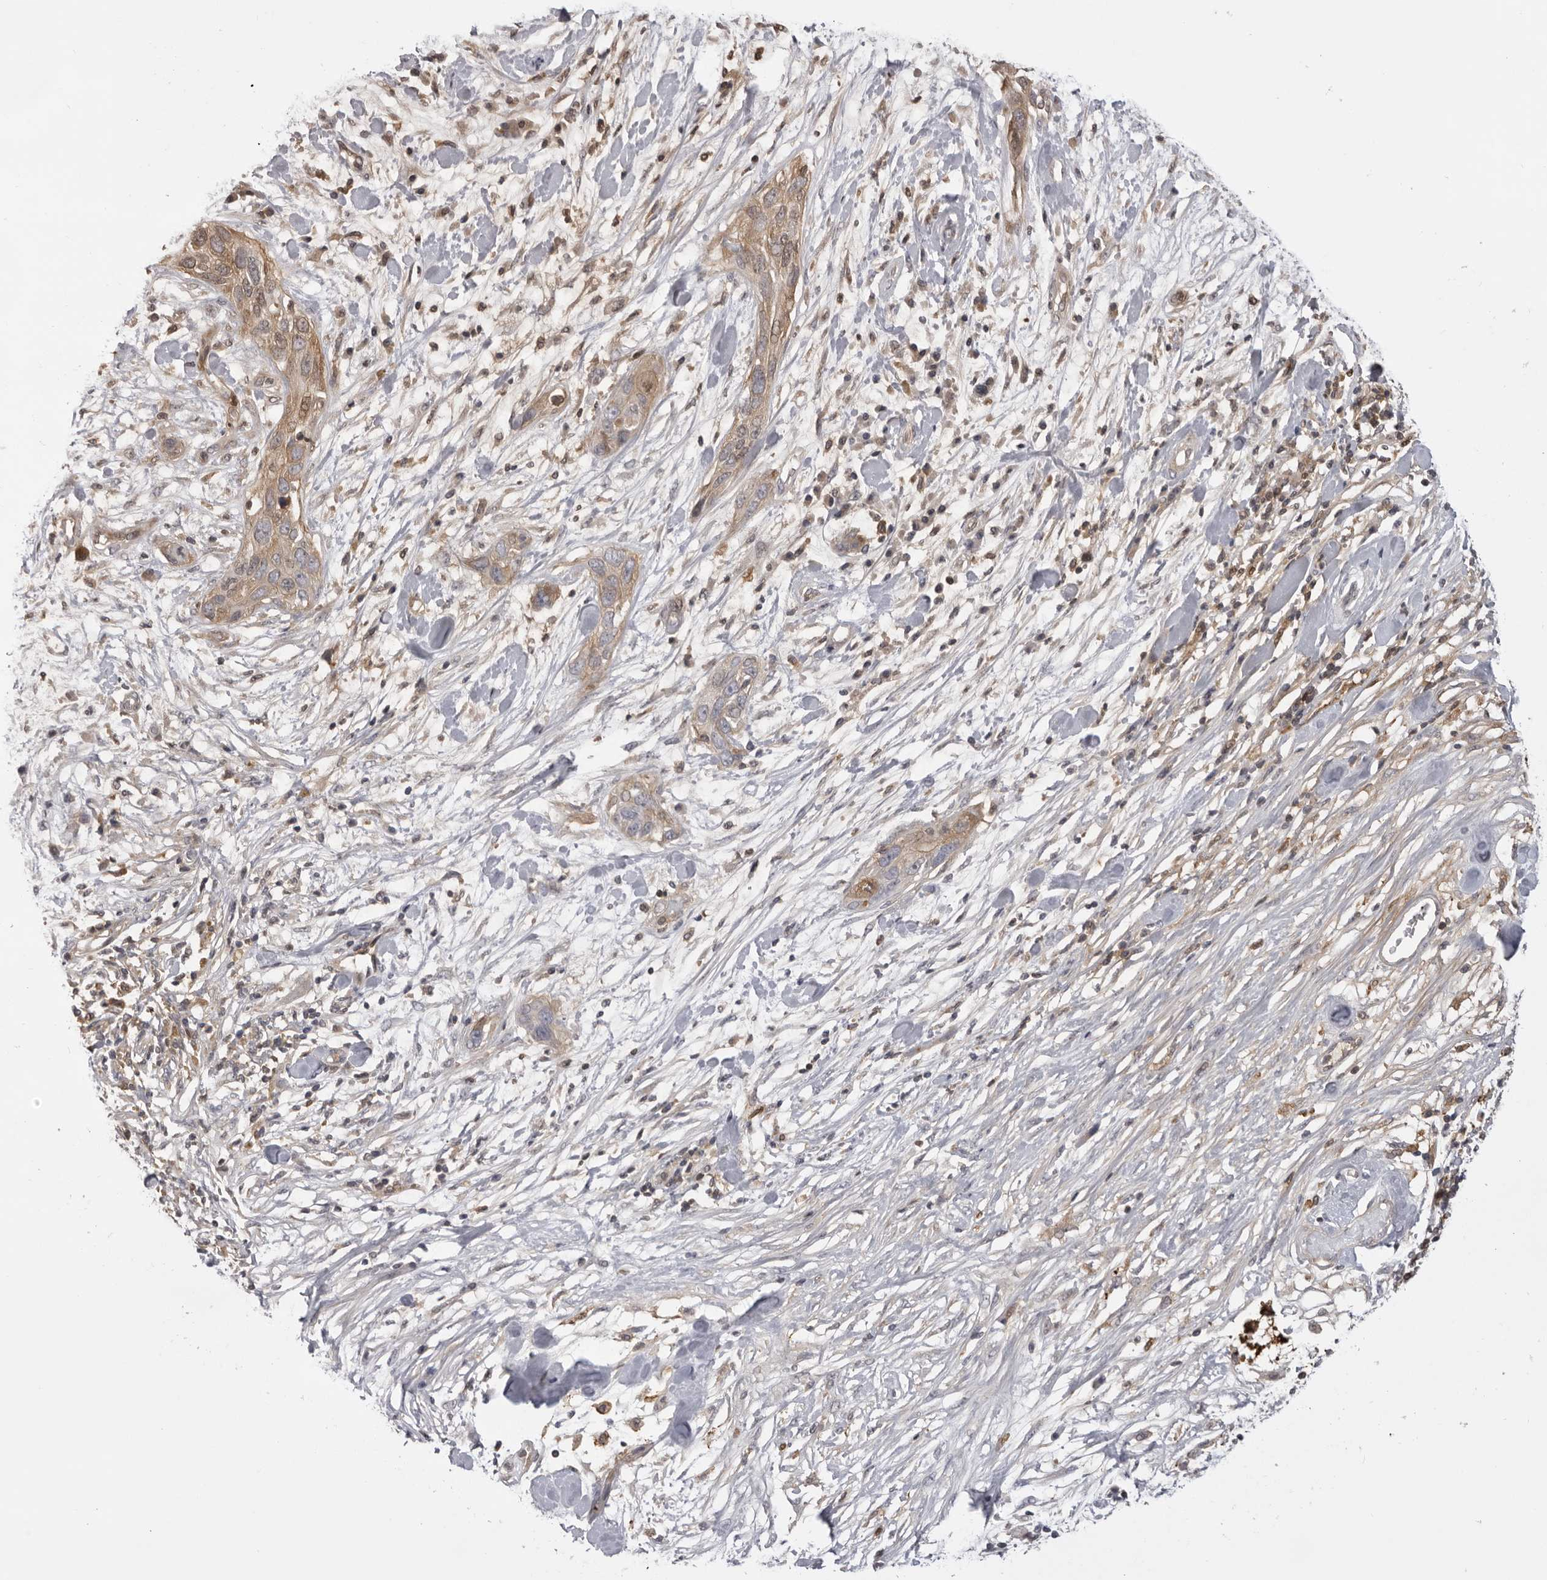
{"staining": {"intensity": "moderate", "quantity": "25%-75%", "location": "cytoplasmic/membranous"}, "tissue": "pancreatic cancer", "cell_type": "Tumor cells", "image_type": "cancer", "snomed": [{"axis": "morphology", "description": "Adenocarcinoma, NOS"}, {"axis": "topography", "description": "Pancreas"}], "caption": "Tumor cells demonstrate medium levels of moderate cytoplasmic/membranous positivity in approximately 25%-75% of cells in adenocarcinoma (pancreatic).", "gene": "PLEKHF2", "patient": {"sex": "female", "age": 60}}